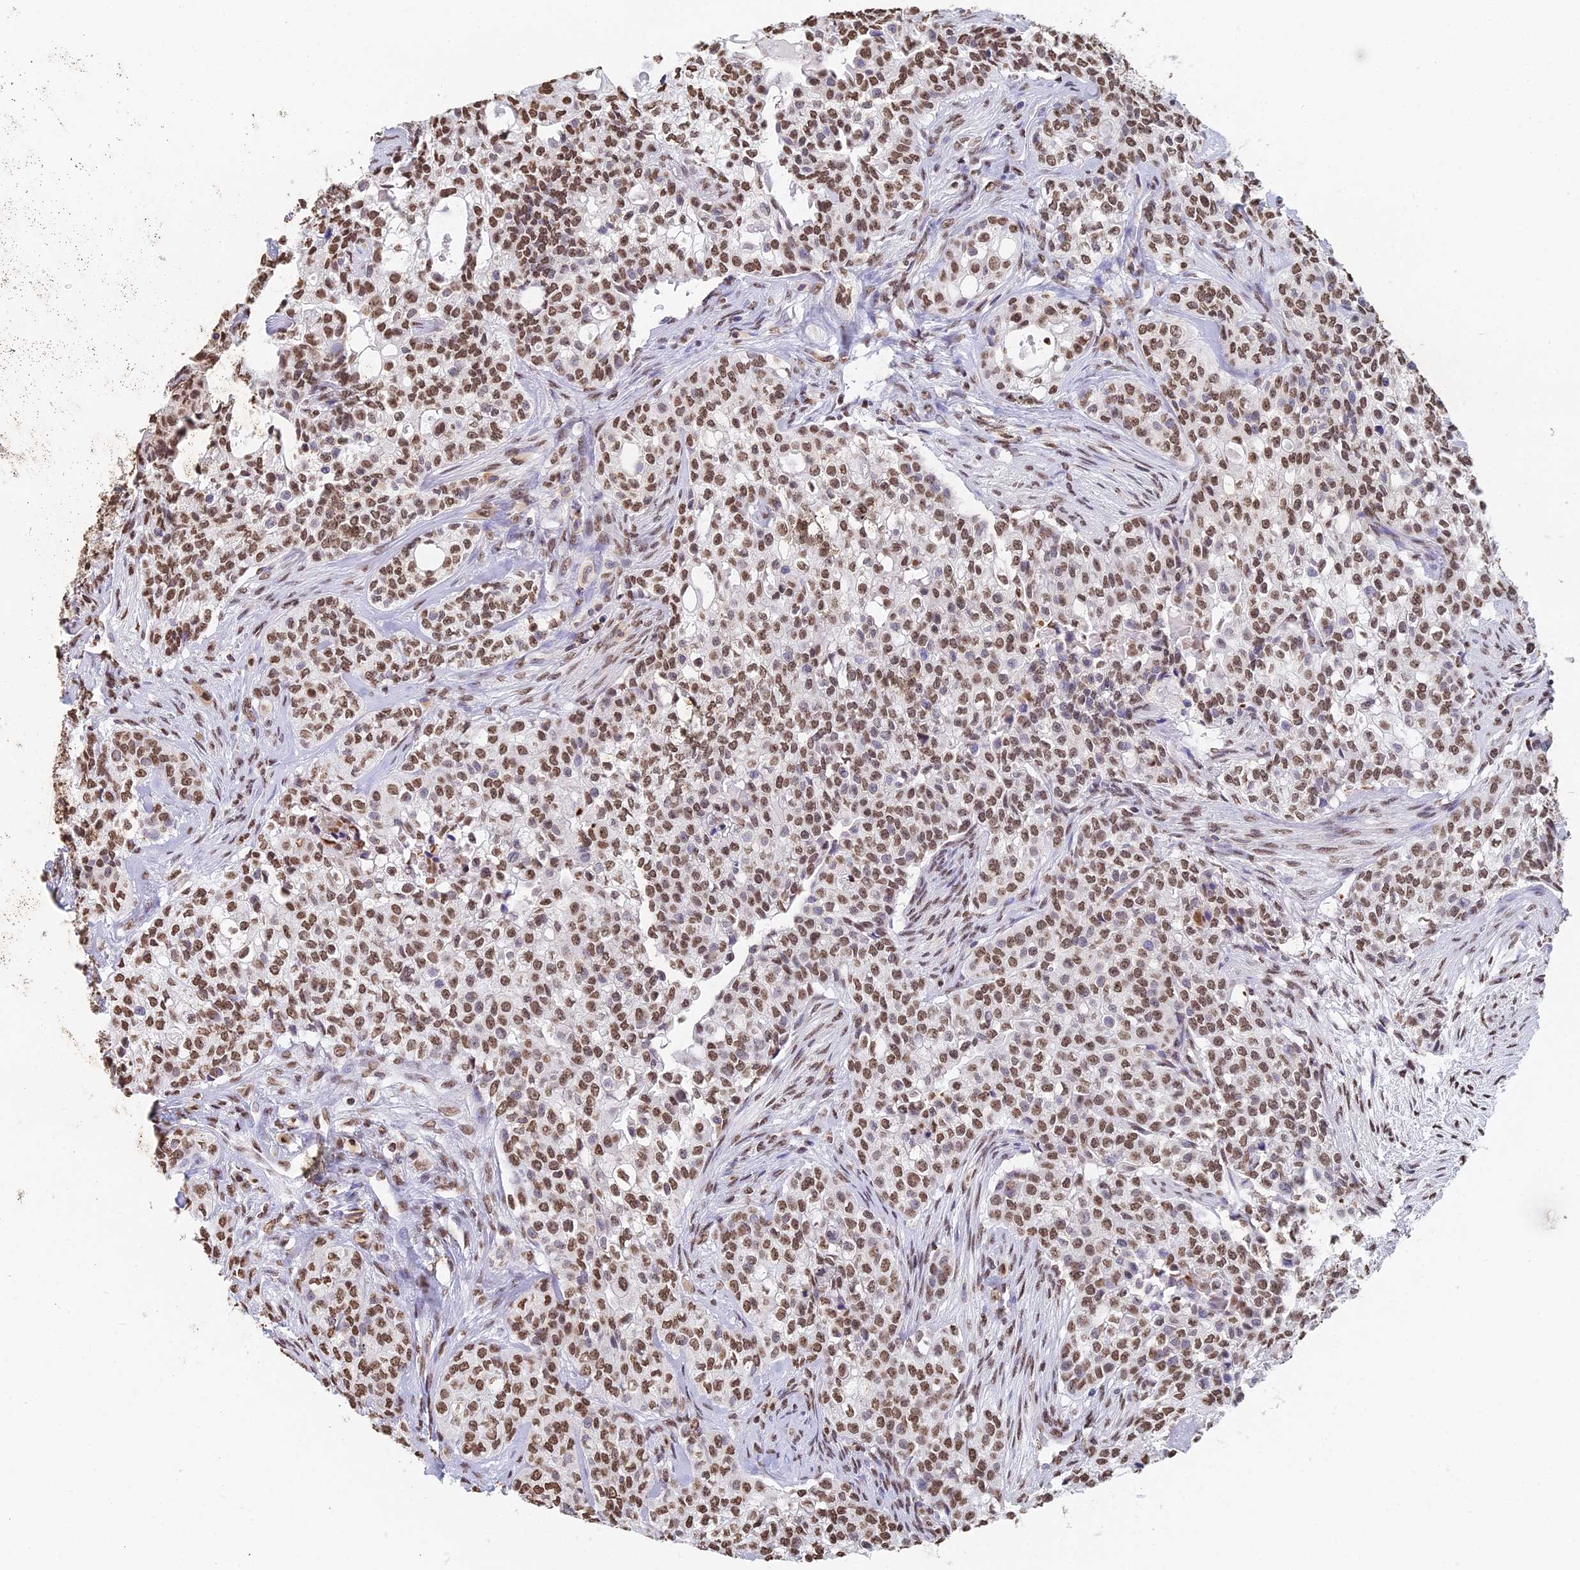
{"staining": {"intensity": "moderate", "quantity": ">75%", "location": "nuclear"}, "tissue": "head and neck cancer", "cell_type": "Tumor cells", "image_type": "cancer", "snomed": [{"axis": "morphology", "description": "Adenocarcinoma, NOS"}, {"axis": "topography", "description": "Head-Neck"}], "caption": "Adenocarcinoma (head and neck) stained with a brown dye demonstrates moderate nuclear positive expression in approximately >75% of tumor cells.", "gene": "GBP3", "patient": {"sex": "male", "age": 81}}